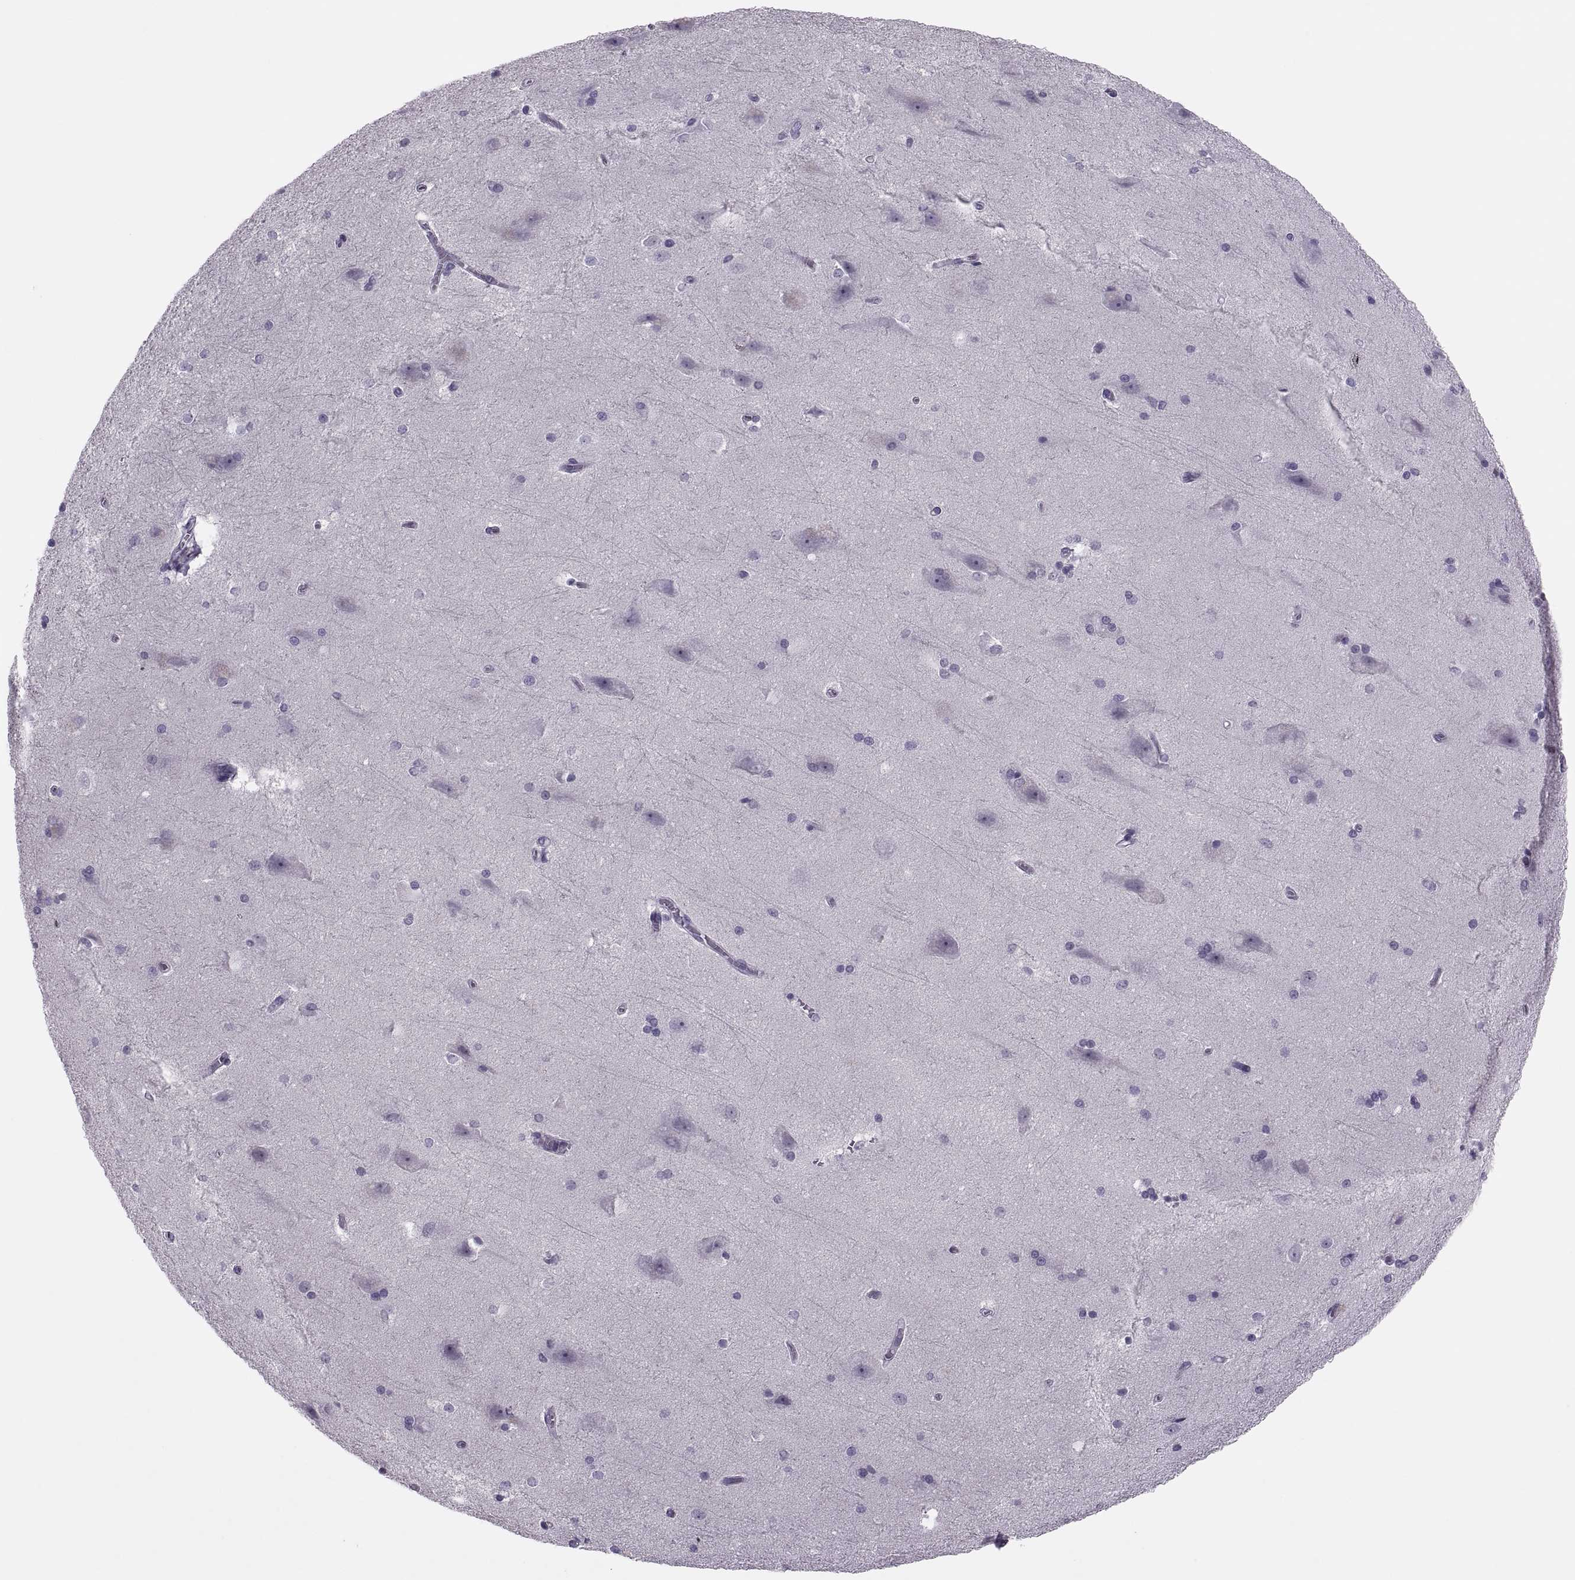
{"staining": {"intensity": "negative", "quantity": "none", "location": "none"}, "tissue": "hippocampus", "cell_type": "Glial cells", "image_type": "normal", "snomed": [{"axis": "morphology", "description": "Normal tissue, NOS"}, {"axis": "topography", "description": "Cerebral cortex"}, {"axis": "topography", "description": "Hippocampus"}], "caption": "DAB immunohistochemical staining of unremarkable human hippocampus displays no significant staining in glial cells.", "gene": "SYNGR4", "patient": {"sex": "female", "age": 19}}